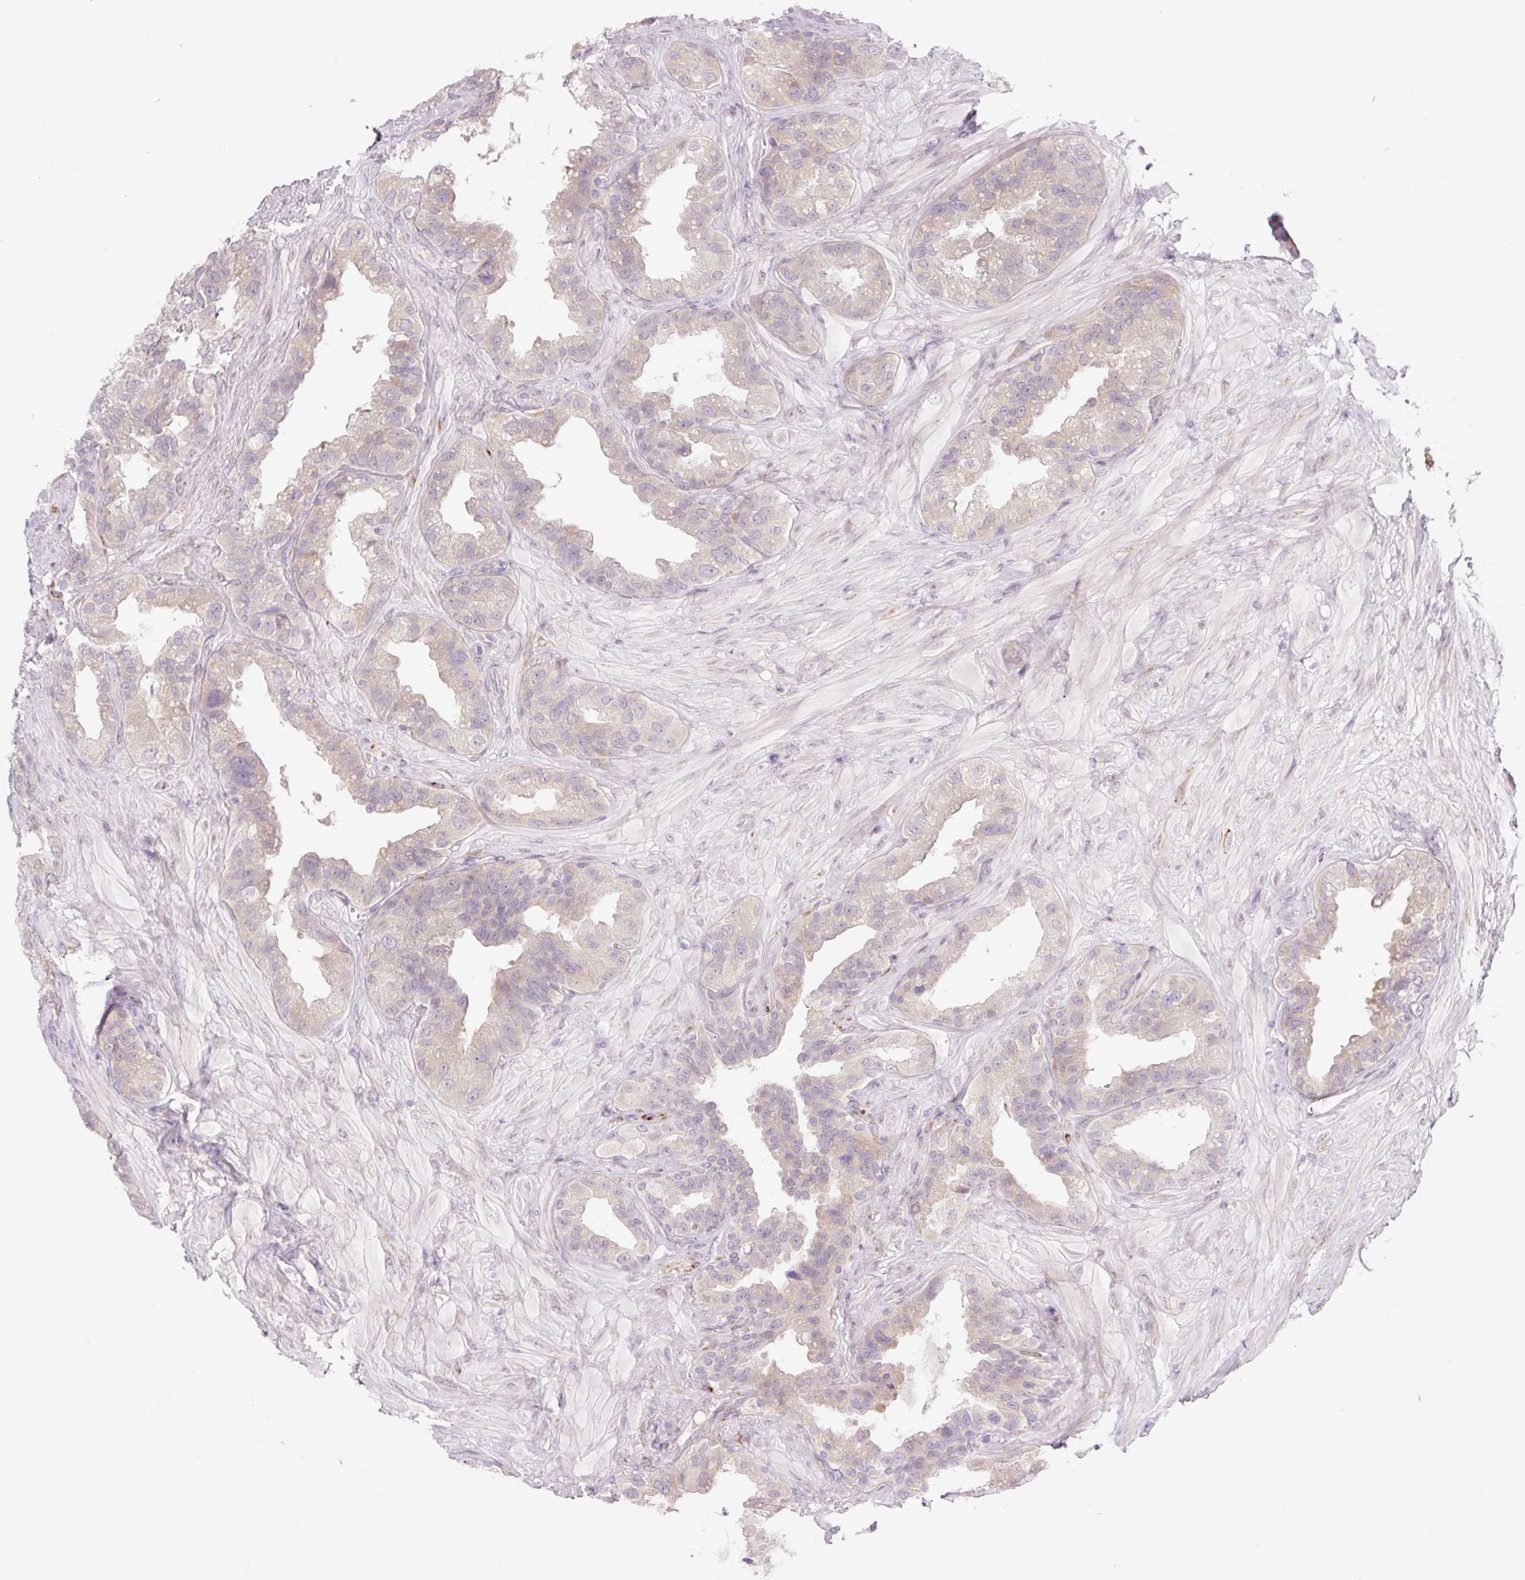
{"staining": {"intensity": "weak", "quantity": "25%-75%", "location": "cytoplasmic/membranous"}, "tissue": "seminal vesicle", "cell_type": "Glandular cells", "image_type": "normal", "snomed": [{"axis": "morphology", "description": "Normal tissue, NOS"}, {"axis": "topography", "description": "Seminal veicle"}, {"axis": "topography", "description": "Peripheral nerve tissue"}], "caption": "This is a micrograph of immunohistochemistry staining of unremarkable seminal vesicle, which shows weak positivity in the cytoplasmic/membranous of glandular cells.", "gene": "COL5A1", "patient": {"sex": "male", "age": 76}}